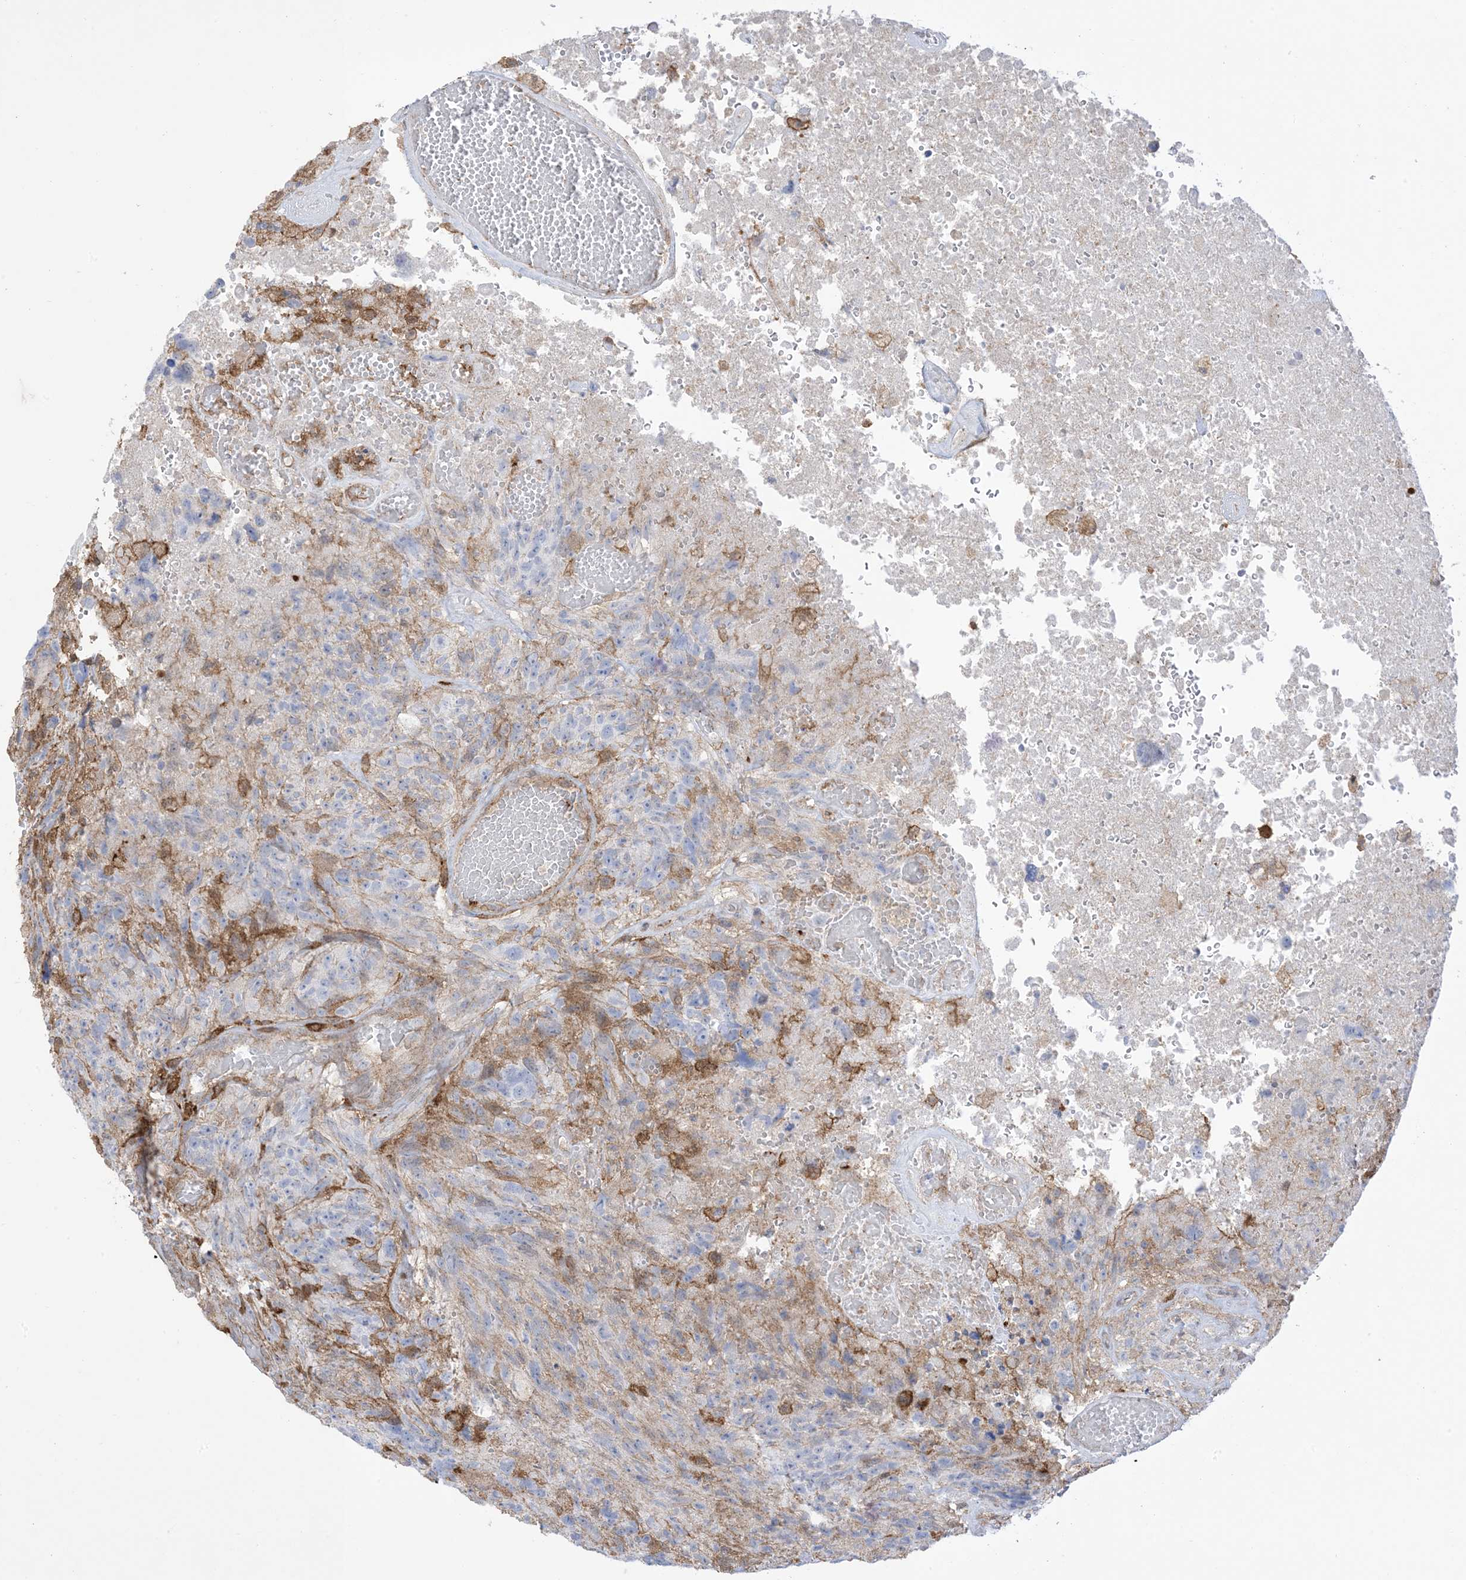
{"staining": {"intensity": "negative", "quantity": "none", "location": "none"}, "tissue": "glioma", "cell_type": "Tumor cells", "image_type": "cancer", "snomed": [{"axis": "morphology", "description": "Glioma, malignant, High grade"}, {"axis": "topography", "description": "Brain"}], "caption": "Immunohistochemistry histopathology image of glioma stained for a protein (brown), which demonstrates no staining in tumor cells.", "gene": "GSN", "patient": {"sex": "male", "age": 69}}